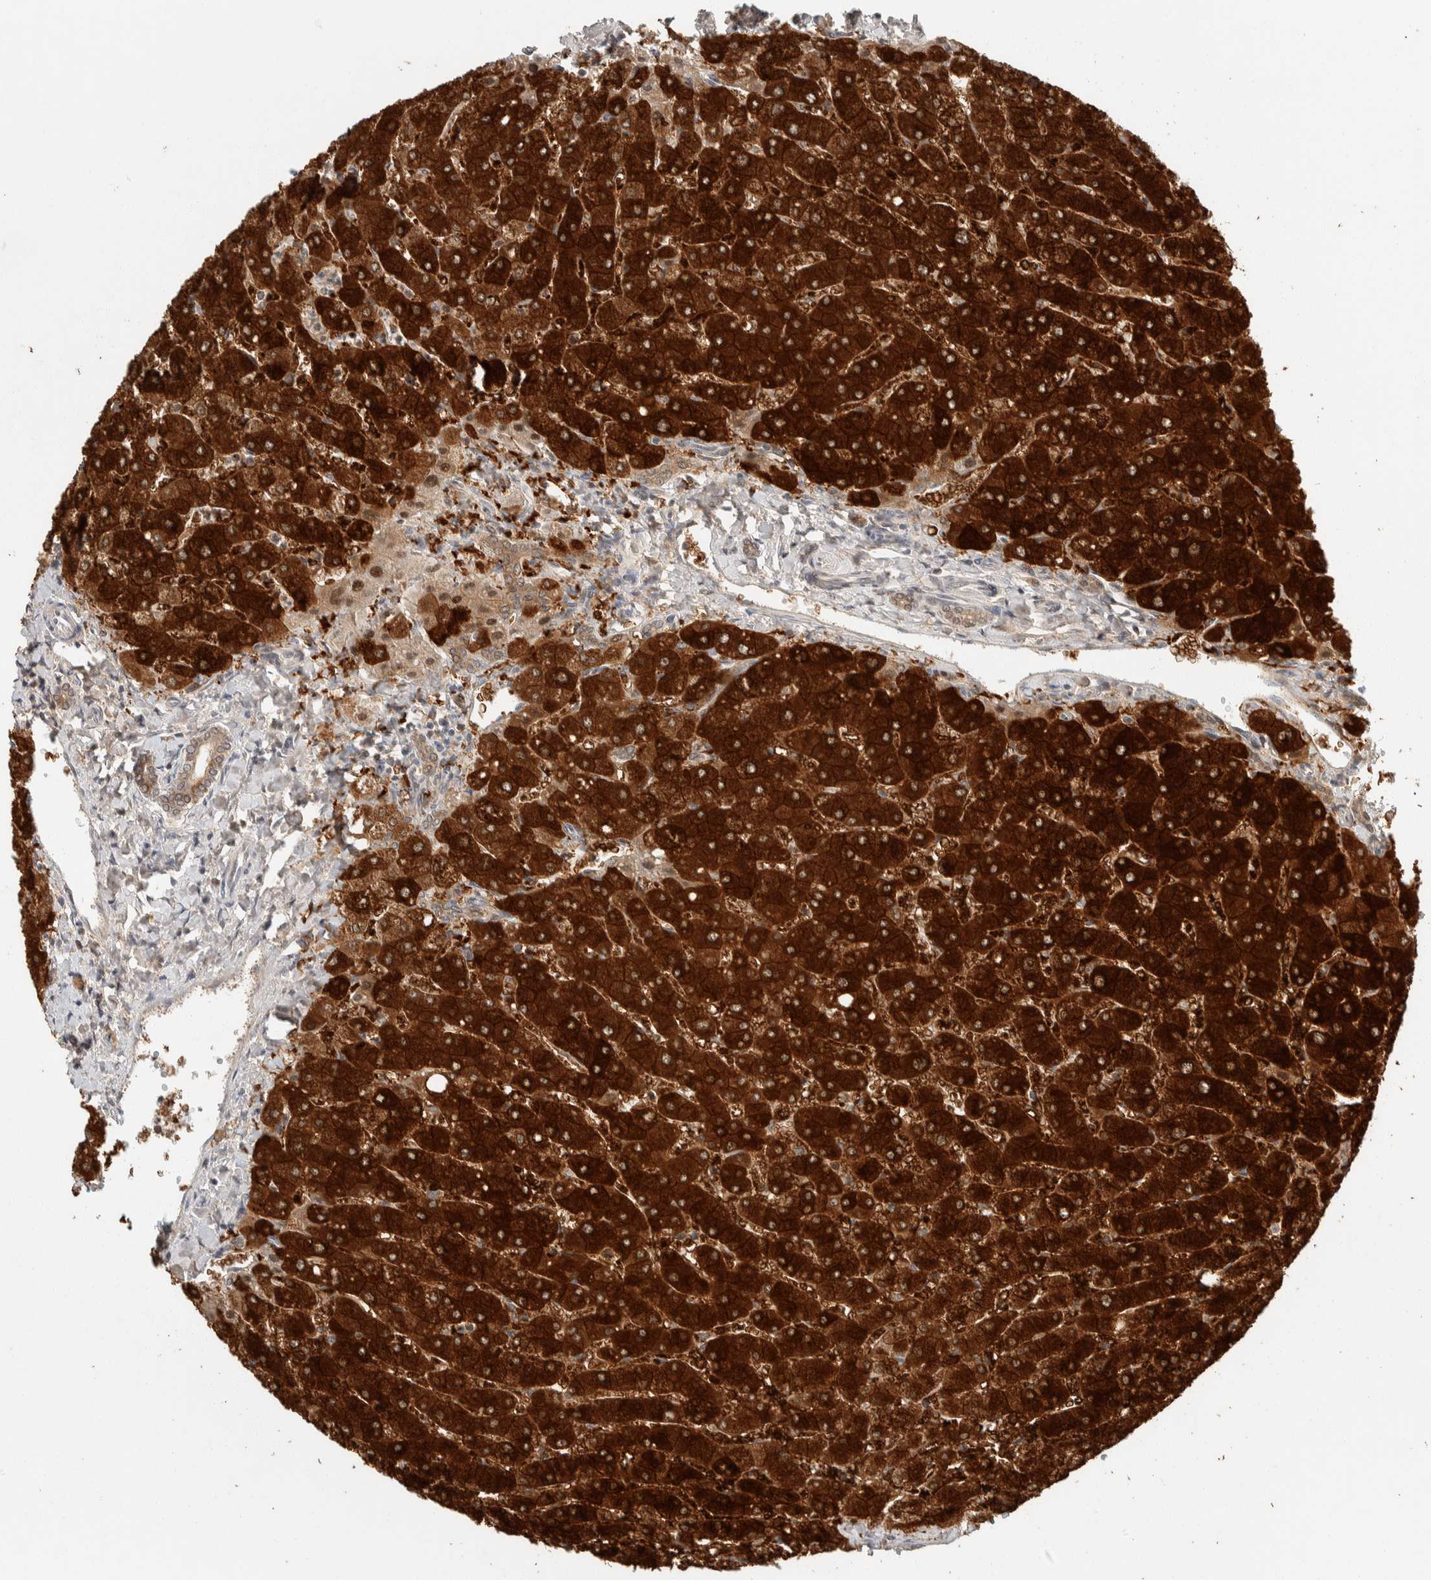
{"staining": {"intensity": "weak", "quantity": ">75%", "location": "cytoplasmic/membranous"}, "tissue": "liver", "cell_type": "Cholangiocytes", "image_type": "normal", "snomed": [{"axis": "morphology", "description": "Normal tissue, NOS"}, {"axis": "topography", "description": "Liver"}], "caption": "Cholangiocytes reveal low levels of weak cytoplasmic/membranous staining in about >75% of cells in unremarkable human liver. The staining was performed using DAB (3,3'-diaminobenzidine) to visualize the protein expression in brown, while the nuclei were stained in blue with hematoxylin (Magnification: 20x).", "gene": "ZNF567", "patient": {"sex": "male", "age": 55}}